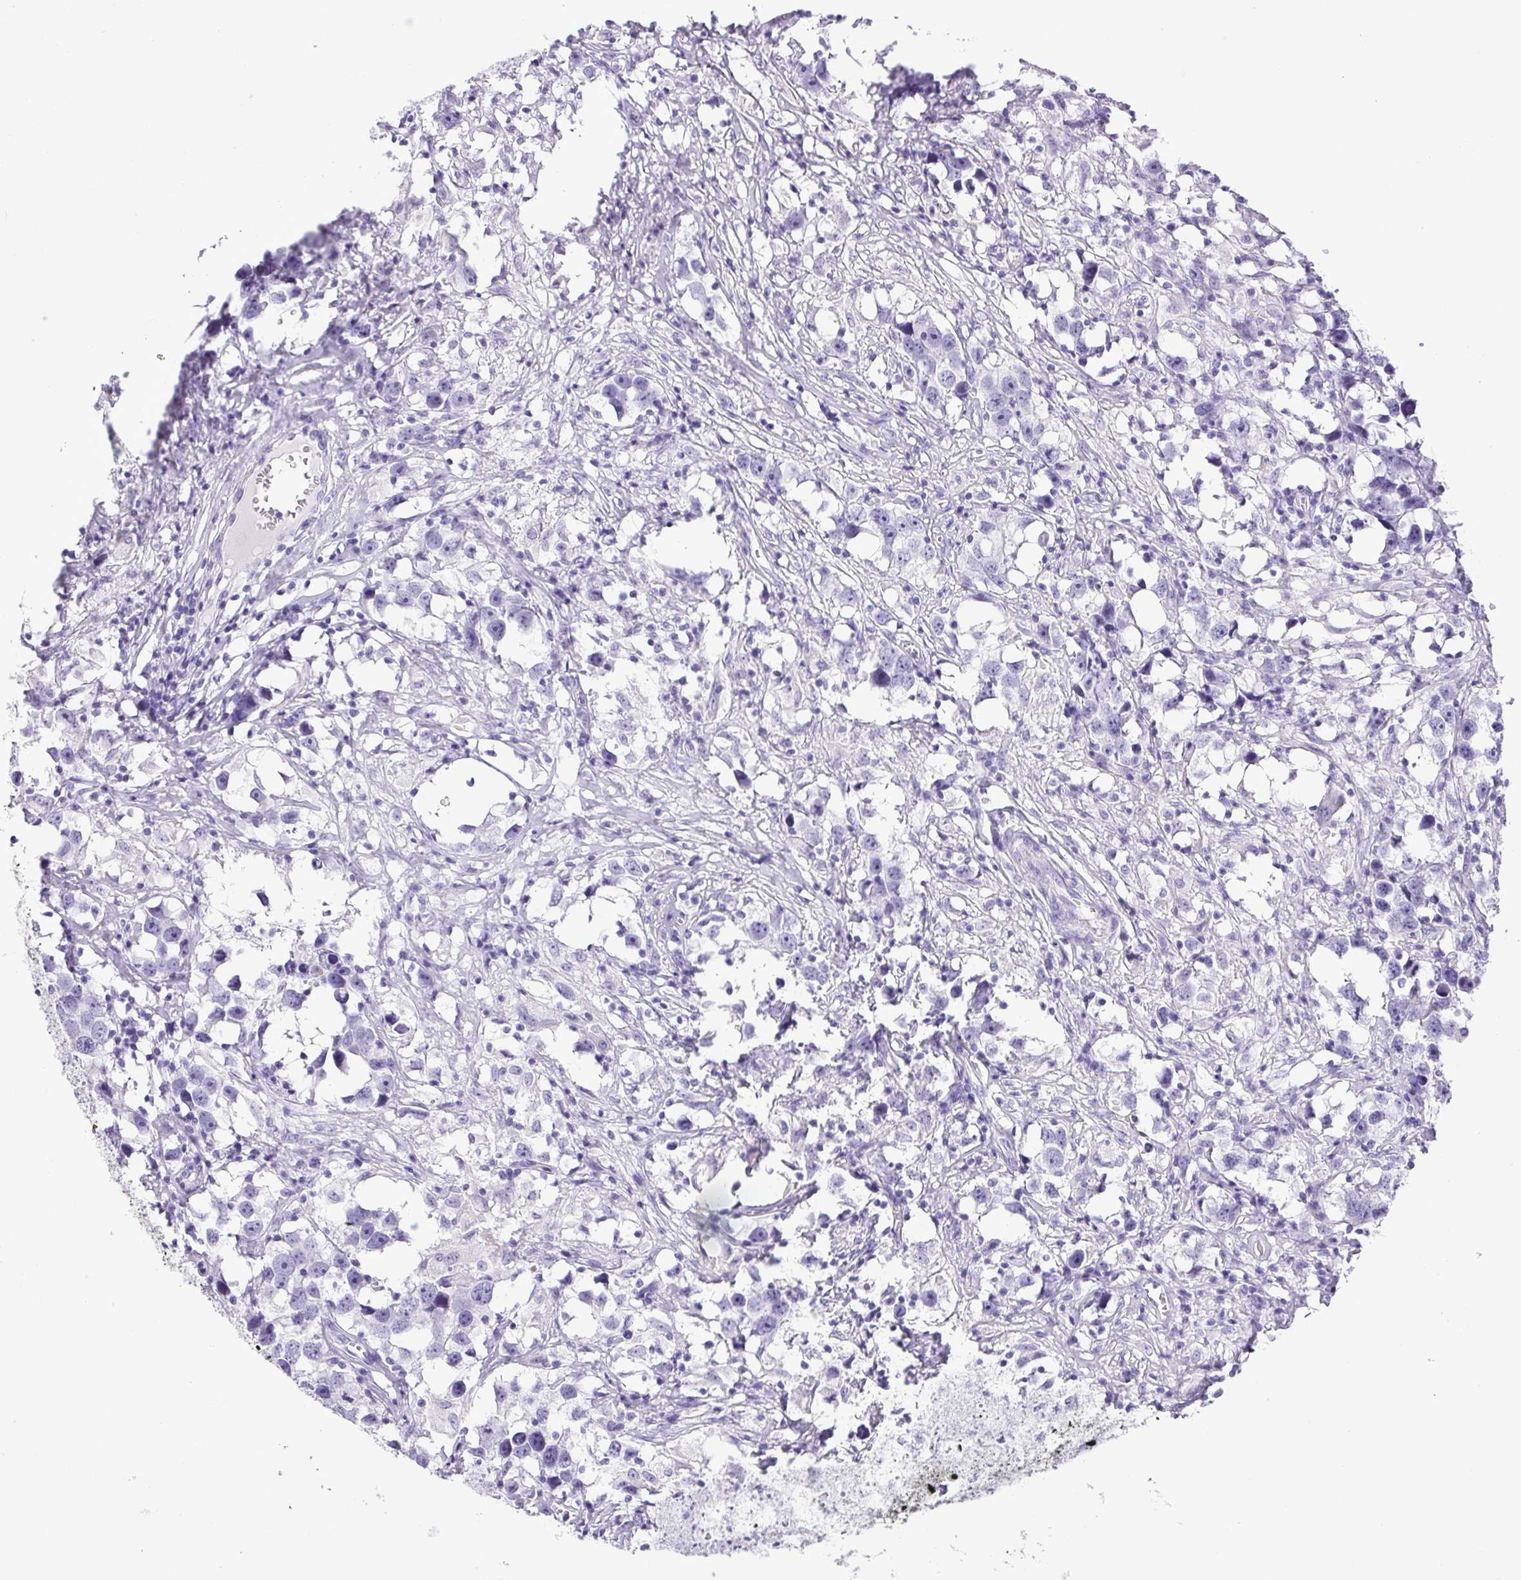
{"staining": {"intensity": "negative", "quantity": "none", "location": "none"}, "tissue": "testis cancer", "cell_type": "Tumor cells", "image_type": "cancer", "snomed": [{"axis": "morphology", "description": "Seminoma, NOS"}, {"axis": "topography", "description": "Testis"}], "caption": "DAB (3,3'-diaminobenzidine) immunohistochemical staining of human testis cancer shows no significant staining in tumor cells.", "gene": "CDSN", "patient": {"sex": "male", "age": 49}}